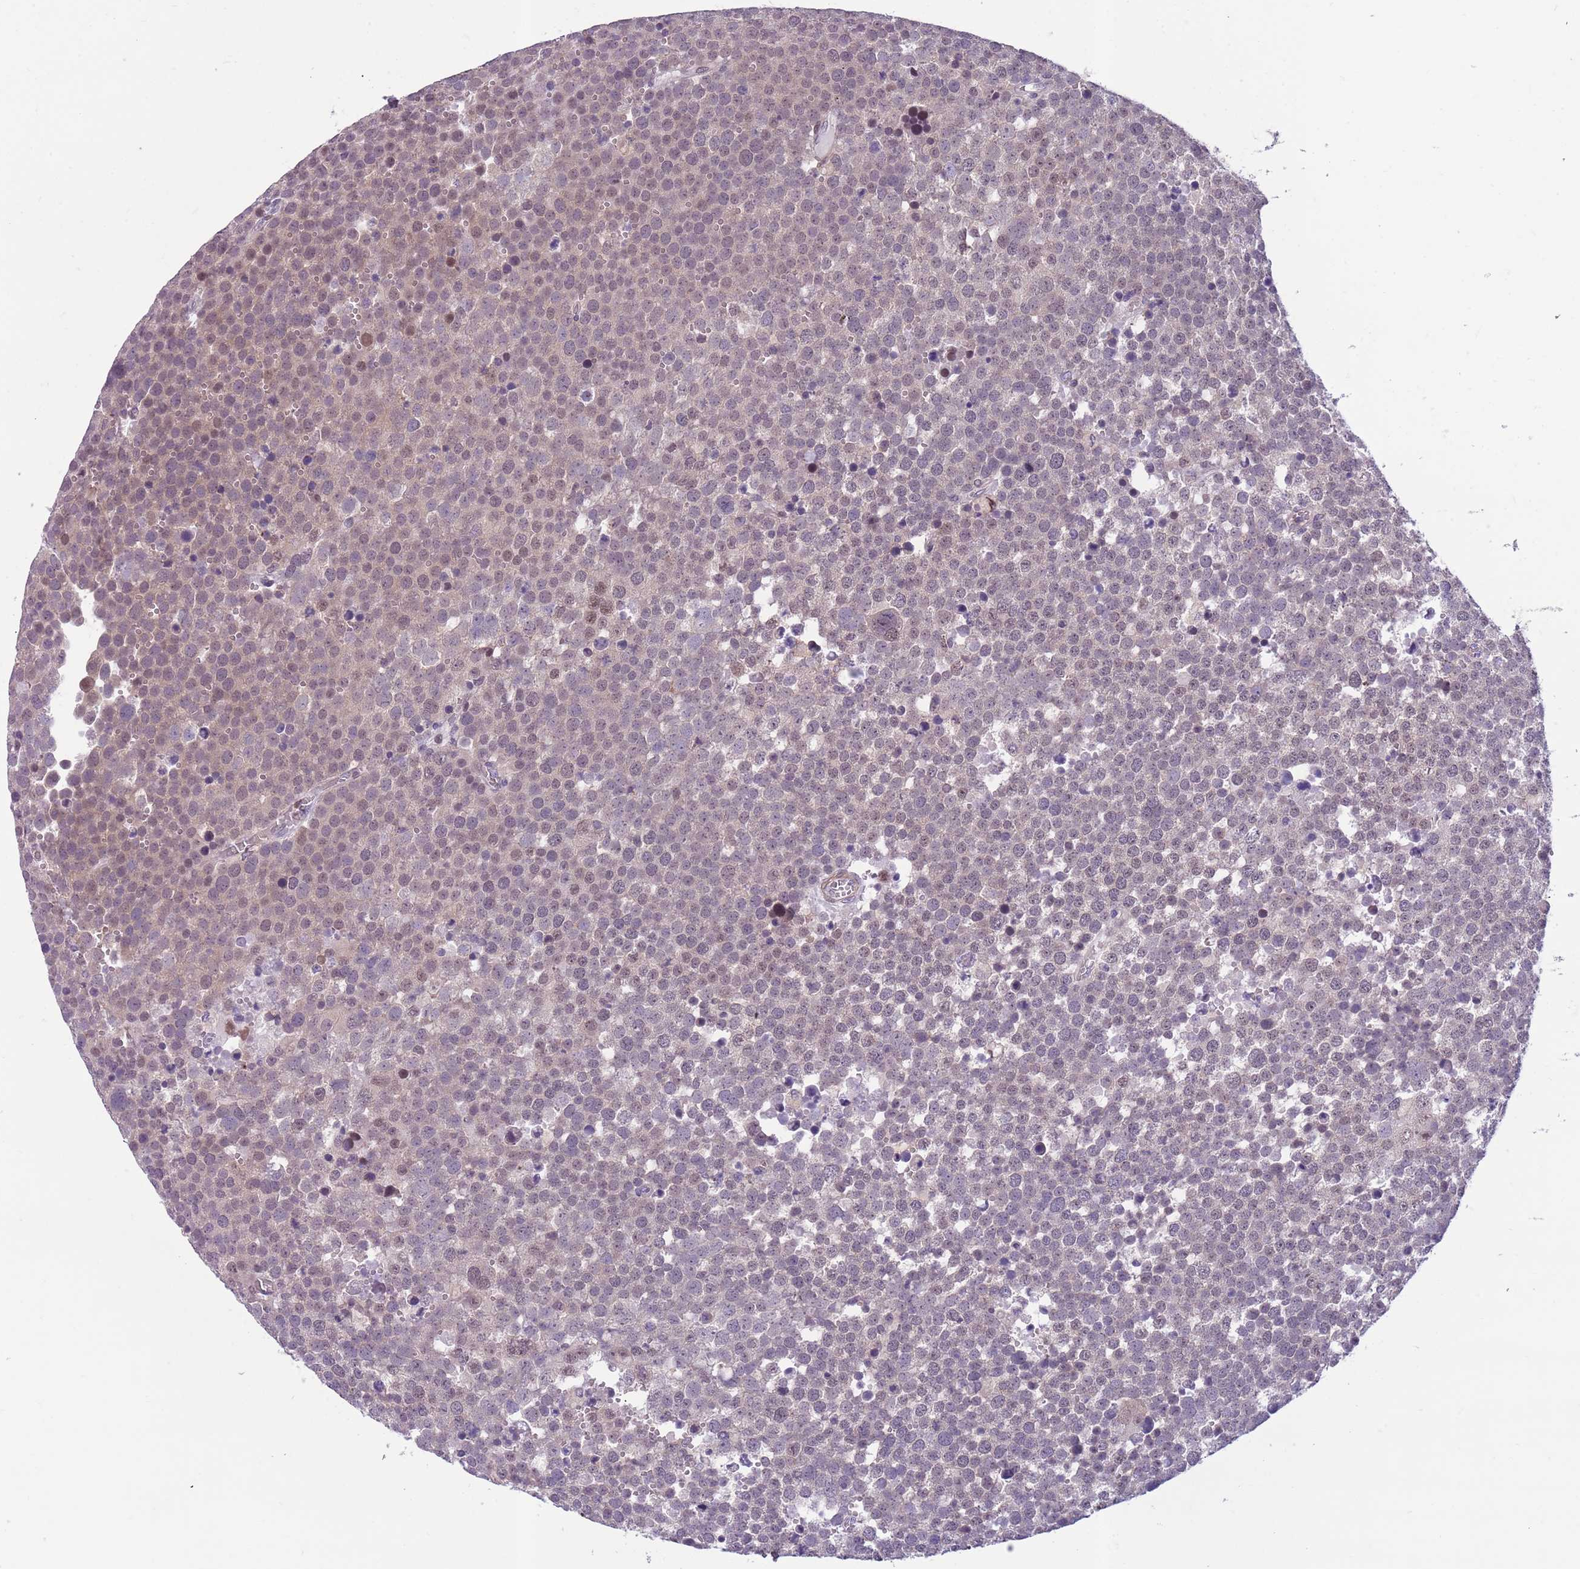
{"staining": {"intensity": "moderate", "quantity": "<25%", "location": "nuclear"}, "tissue": "testis cancer", "cell_type": "Tumor cells", "image_type": "cancer", "snomed": [{"axis": "morphology", "description": "Seminoma, NOS"}, {"axis": "topography", "description": "Testis"}], "caption": "Moderate nuclear staining for a protein is seen in about <25% of tumor cells of seminoma (testis) using immunohistochemistry.", "gene": "JAML", "patient": {"sex": "male", "age": 71}}